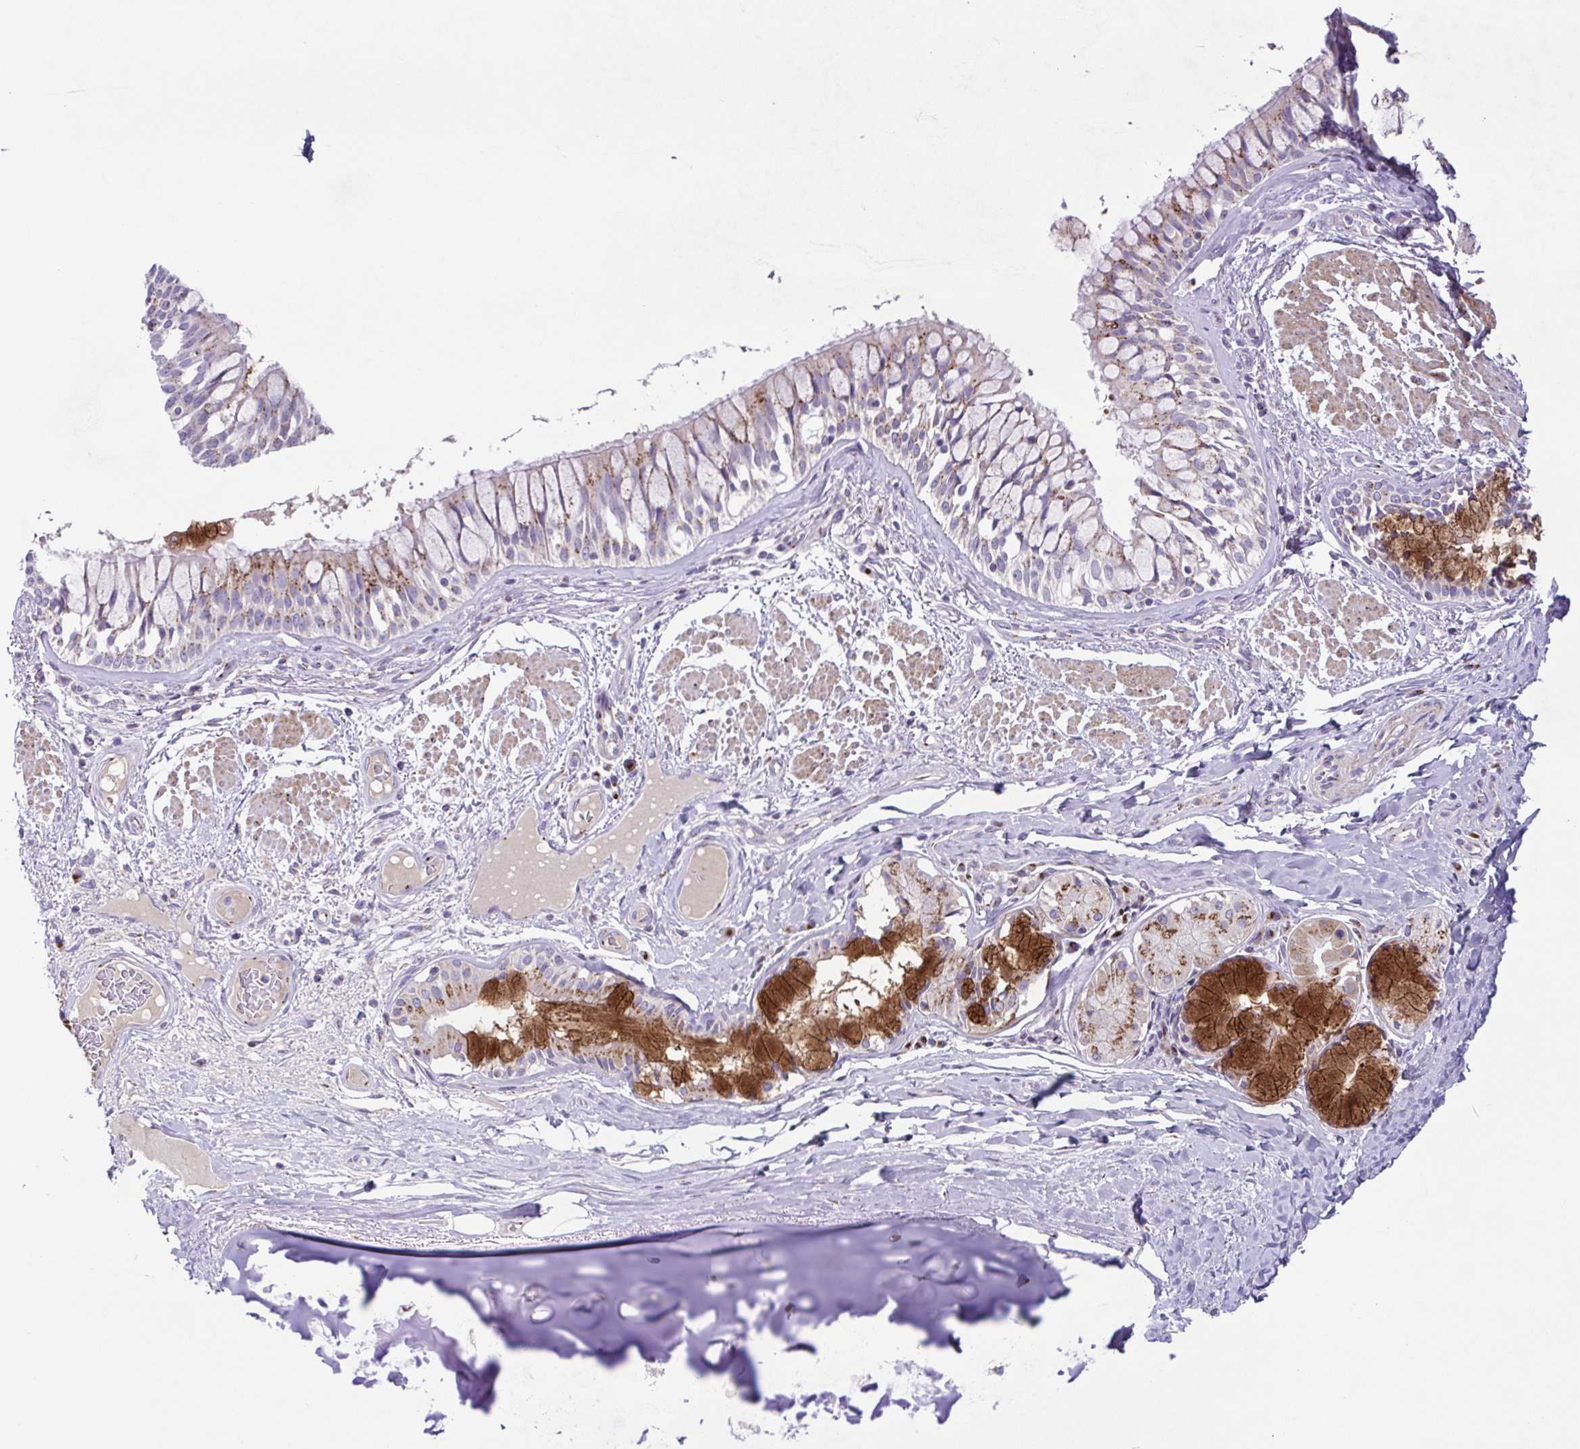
{"staining": {"intensity": "negative", "quantity": "none", "location": "none"}, "tissue": "adipose tissue", "cell_type": "Adipocytes", "image_type": "normal", "snomed": [{"axis": "morphology", "description": "Normal tissue, NOS"}, {"axis": "topography", "description": "Cartilage tissue"}, {"axis": "topography", "description": "Bronchus"}], "caption": "Immunohistochemistry of benign human adipose tissue reveals no expression in adipocytes.", "gene": "COL17A1", "patient": {"sex": "male", "age": 64}}